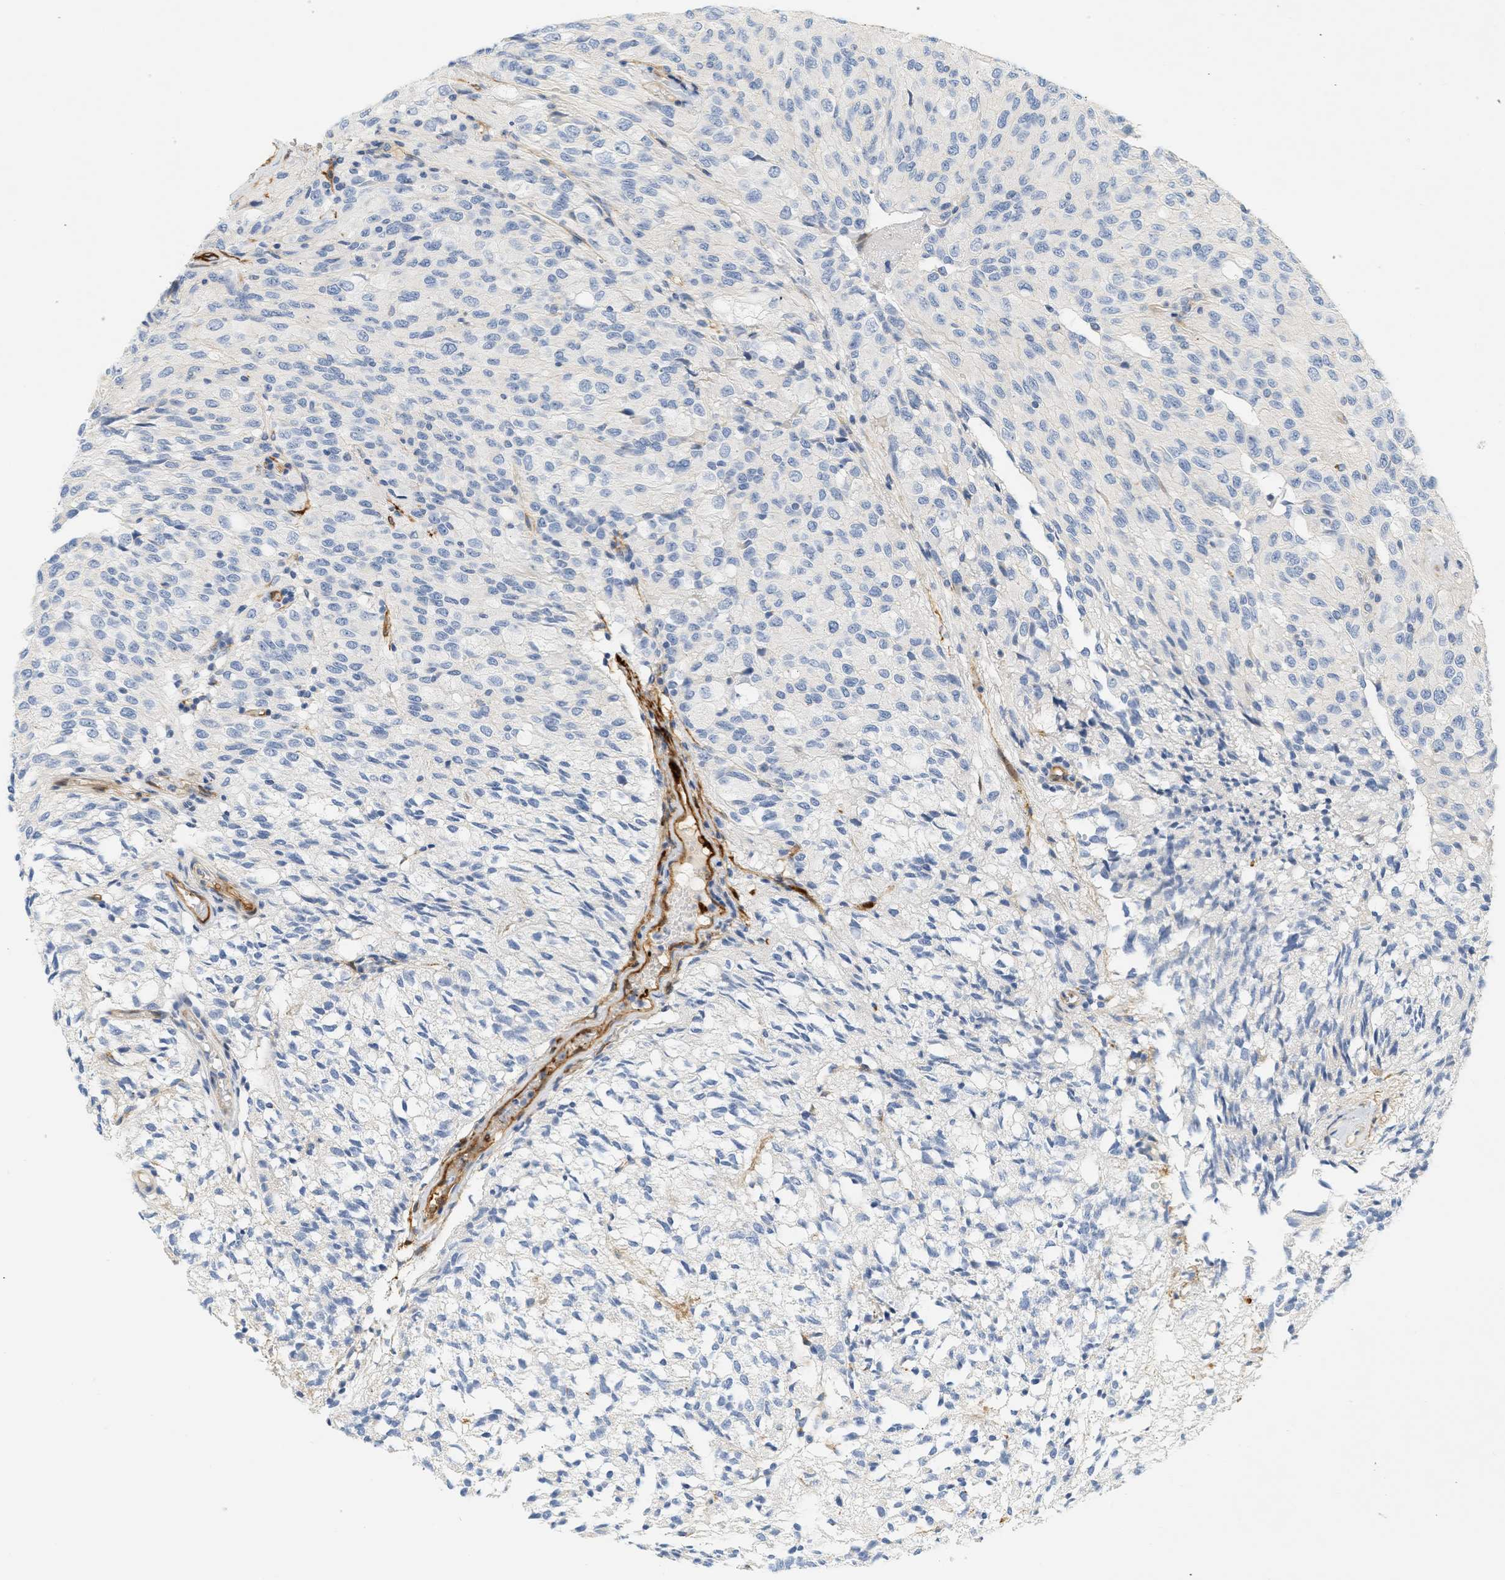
{"staining": {"intensity": "negative", "quantity": "none", "location": "none"}, "tissue": "glioma", "cell_type": "Tumor cells", "image_type": "cancer", "snomed": [{"axis": "morphology", "description": "Glioma, malignant, High grade"}, {"axis": "topography", "description": "Brain"}], "caption": "High magnification brightfield microscopy of malignant glioma (high-grade) stained with DAB (3,3'-diaminobenzidine) (brown) and counterstained with hematoxylin (blue): tumor cells show no significant positivity. Nuclei are stained in blue.", "gene": "SLC30A7", "patient": {"sex": "male", "age": 32}}